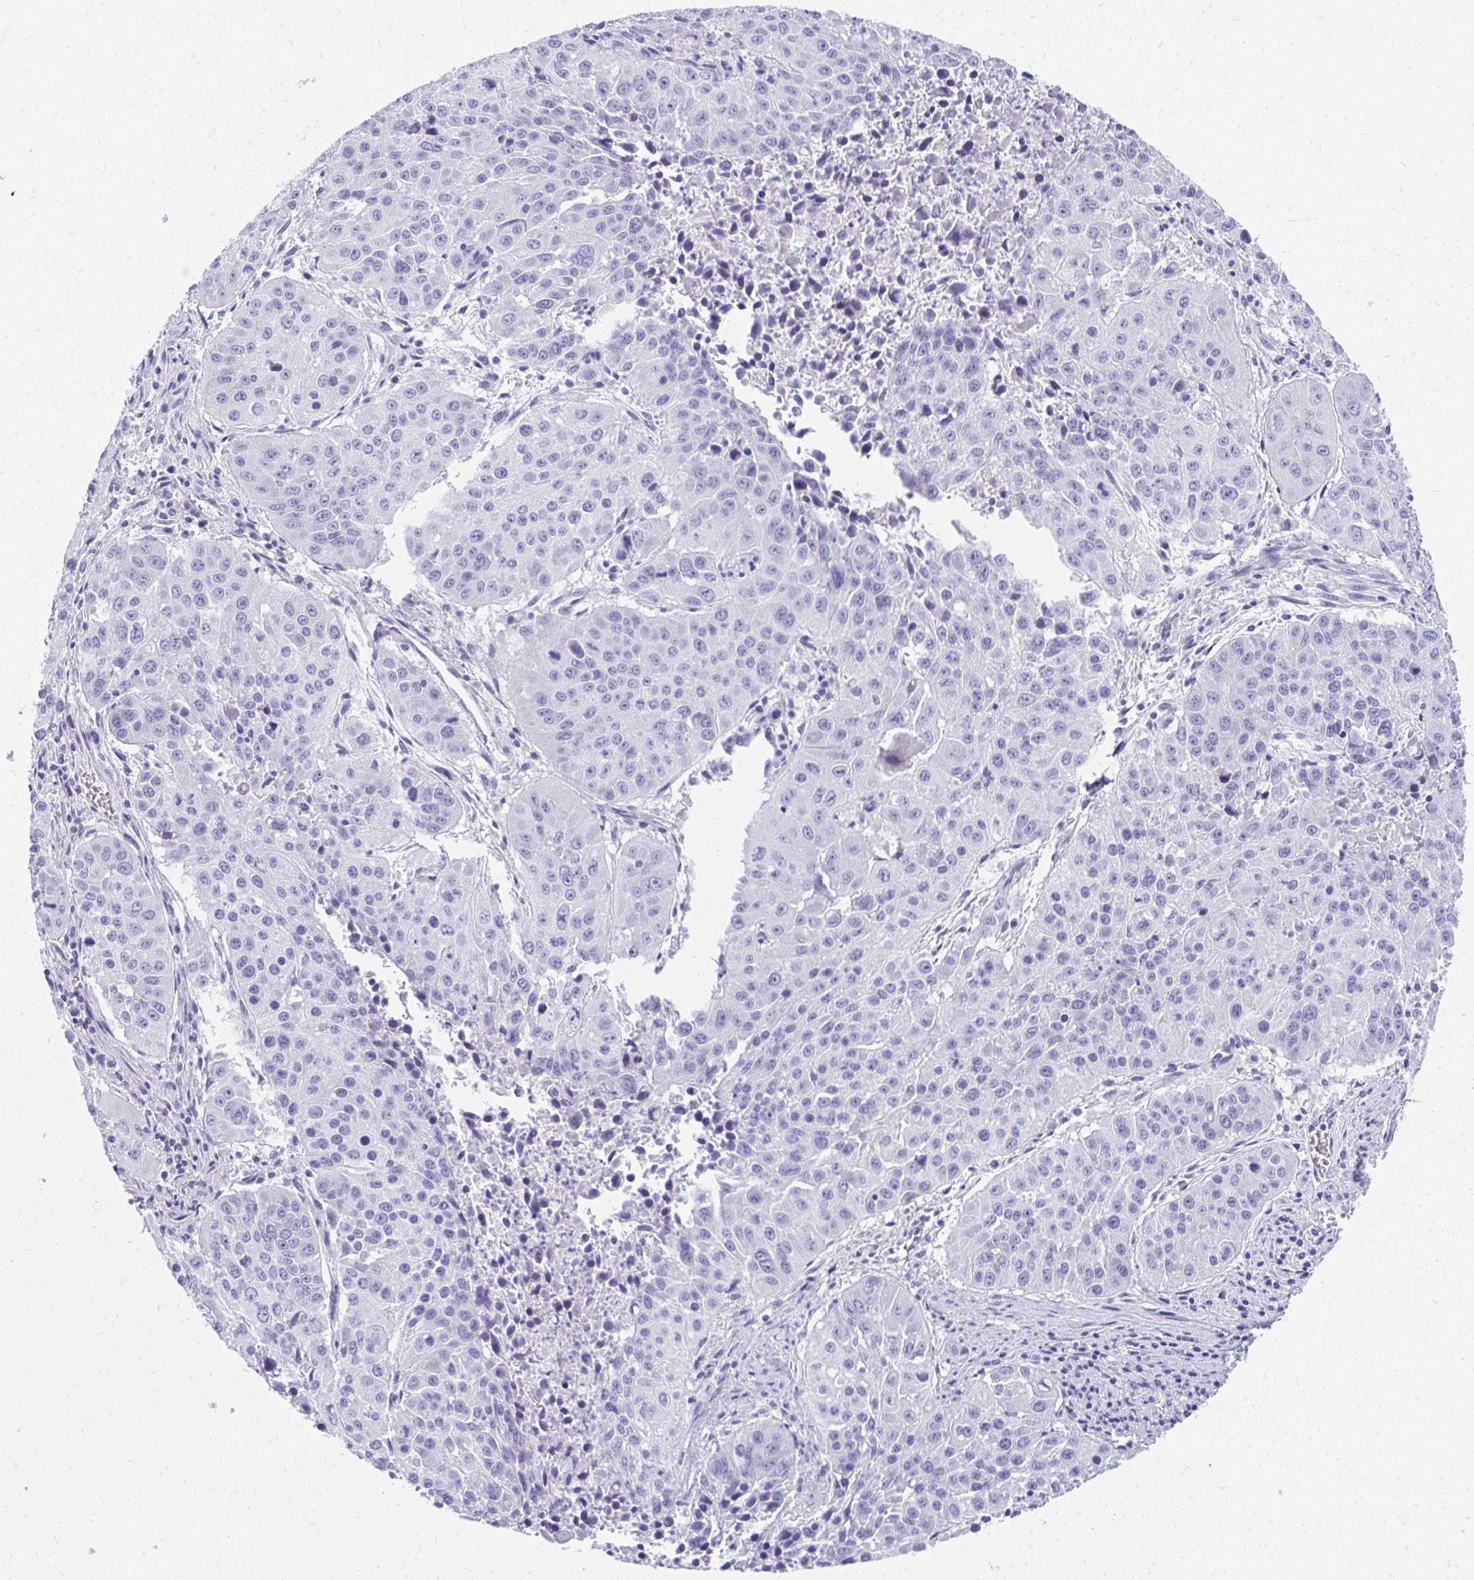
{"staining": {"intensity": "negative", "quantity": "none", "location": "none"}, "tissue": "lung cancer", "cell_type": "Tumor cells", "image_type": "cancer", "snomed": [{"axis": "morphology", "description": "Squamous cell carcinoma, NOS"}, {"axis": "topography", "description": "Lung"}], "caption": "An image of human lung cancer is negative for staining in tumor cells. (DAB immunohistochemistry (IHC) visualized using brightfield microscopy, high magnification).", "gene": "TNNT1", "patient": {"sex": "female", "age": 61}}